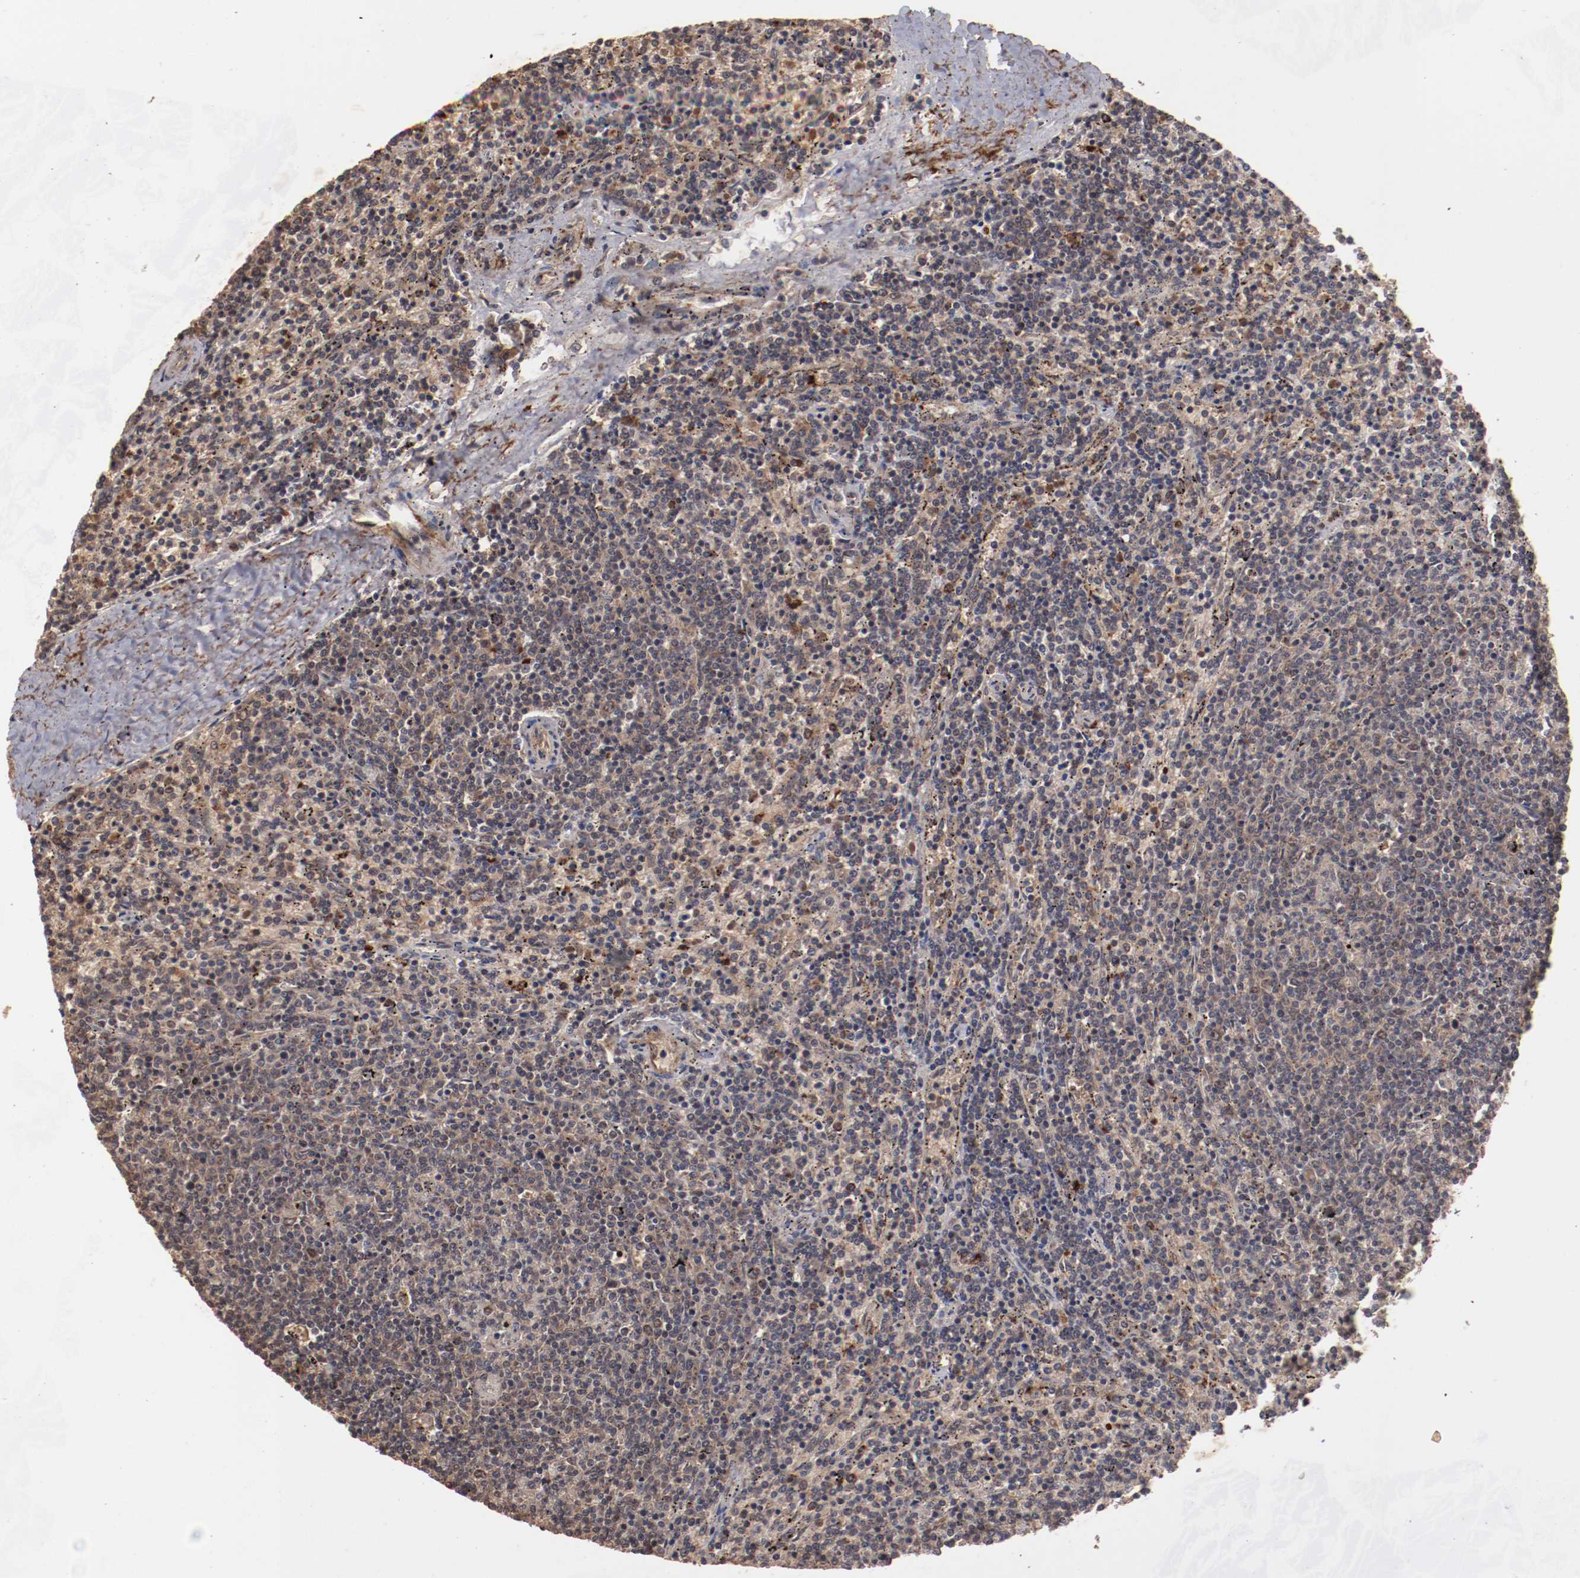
{"staining": {"intensity": "weak", "quantity": ">75%", "location": "cytoplasmic/membranous"}, "tissue": "lymphoma", "cell_type": "Tumor cells", "image_type": "cancer", "snomed": [{"axis": "morphology", "description": "Malignant lymphoma, non-Hodgkin's type, Low grade"}, {"axis": "topography", "description": "Spleen"}], "caption": "This photomicrograph exhibits immunohistochemistry (IHC) staining of lymphoma, with low weak cytoplasmic/membranous expression in approximately >75% of tumor cells.", "gene": "TENM1", "patient": {"sex": "female", "age": 50}}